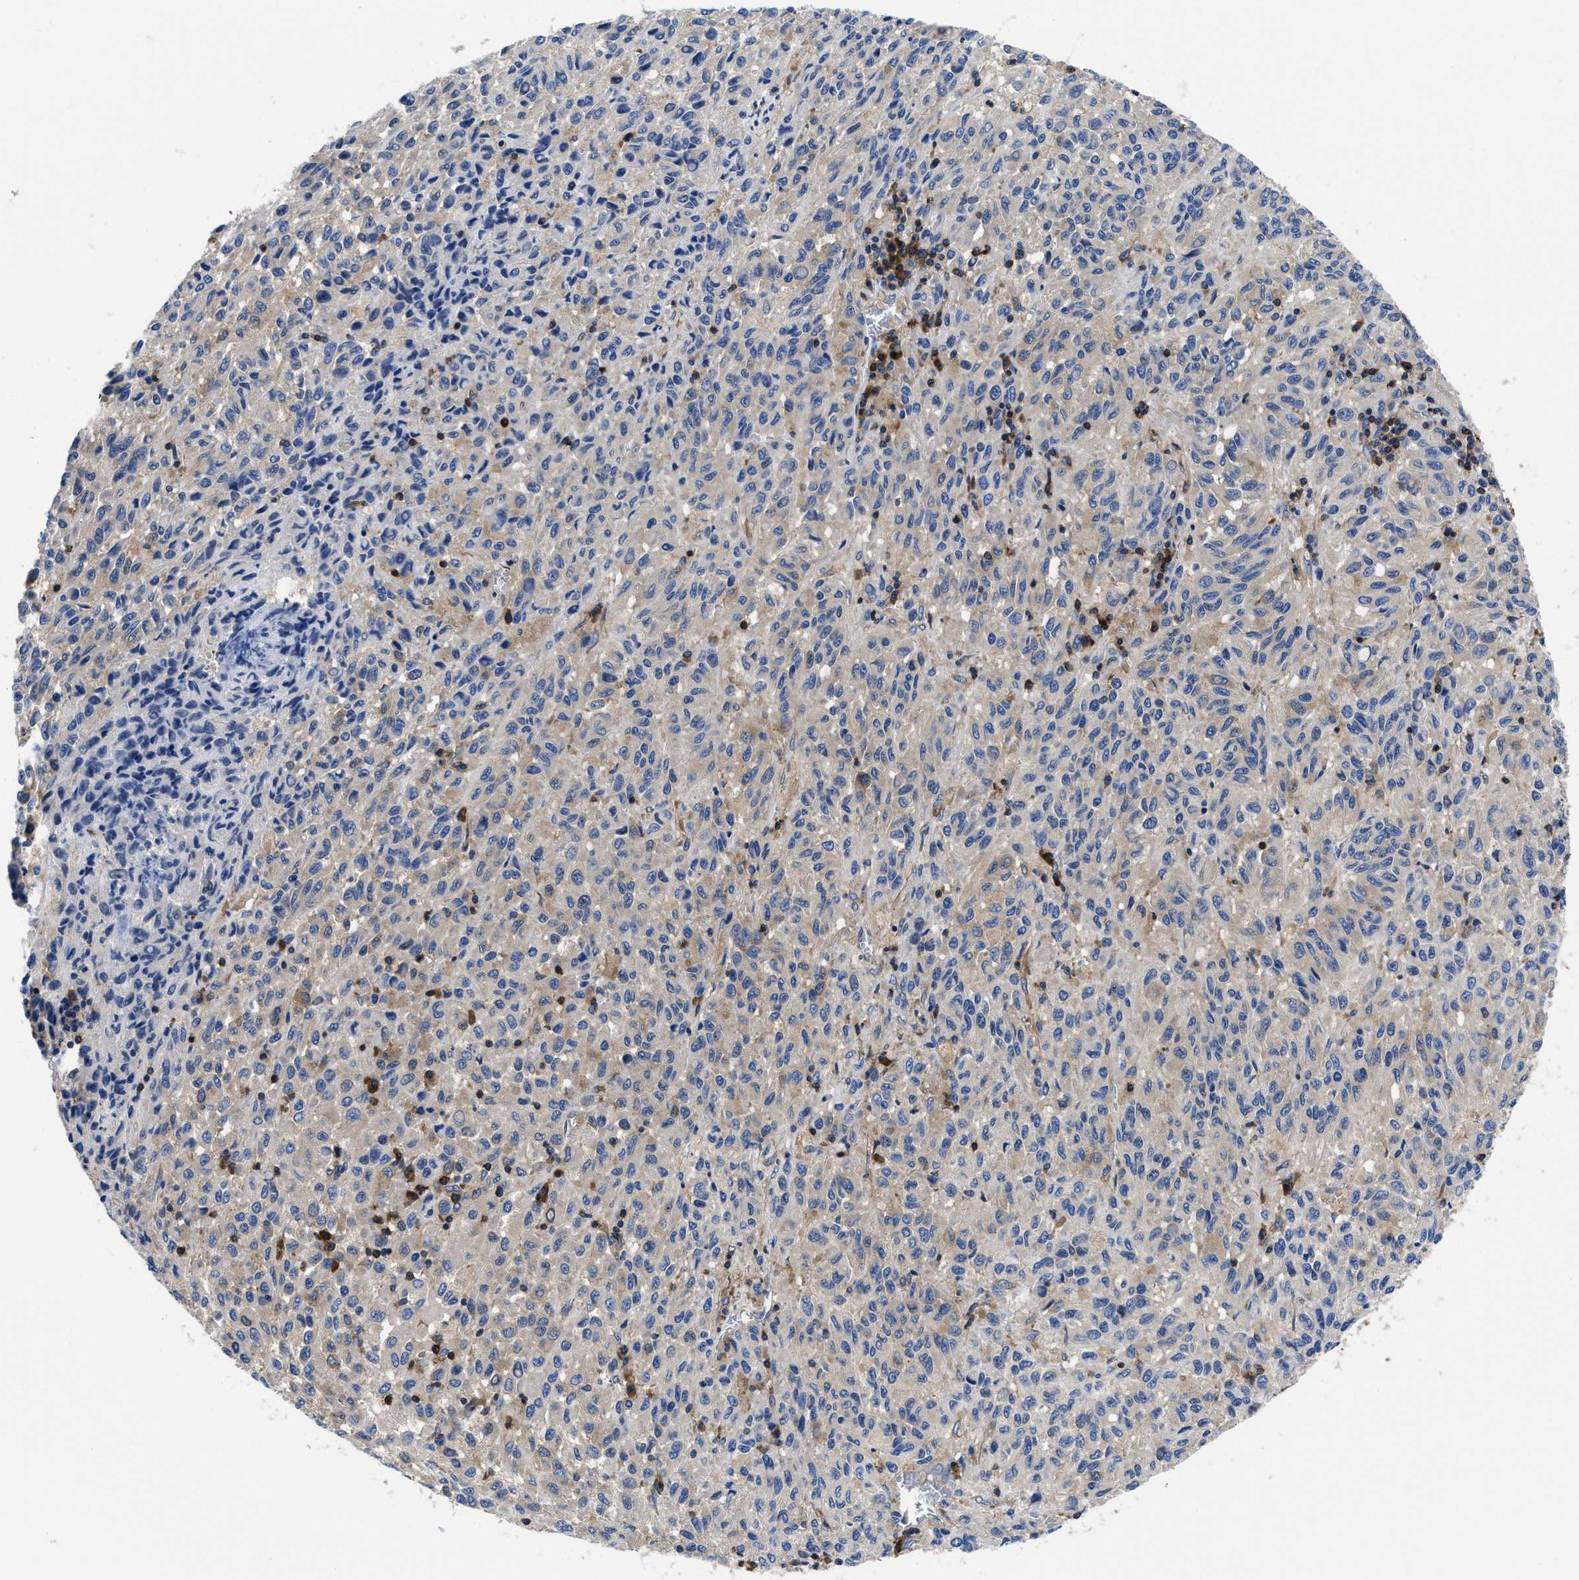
{"staining": {"intensity": "weak", "quantity": "<25%", "location": "cytoplasmic/membranous"}, "tissue": "melanoma", "cell_type": "Tumor cells", "image_type": "cancer", "snomed": [{"axis": "morphology", "description": "Malignant melanoma, Metastatic site"}, {"axis": "topography", "description": "Lung"}], "caption": "Immunohistochemistry (IHC) of malignant melanoma (metastatic site) shows no positivity in tumor cells.", "gene": "YARS1", "patient": {"sex": "male", "age": 64}}